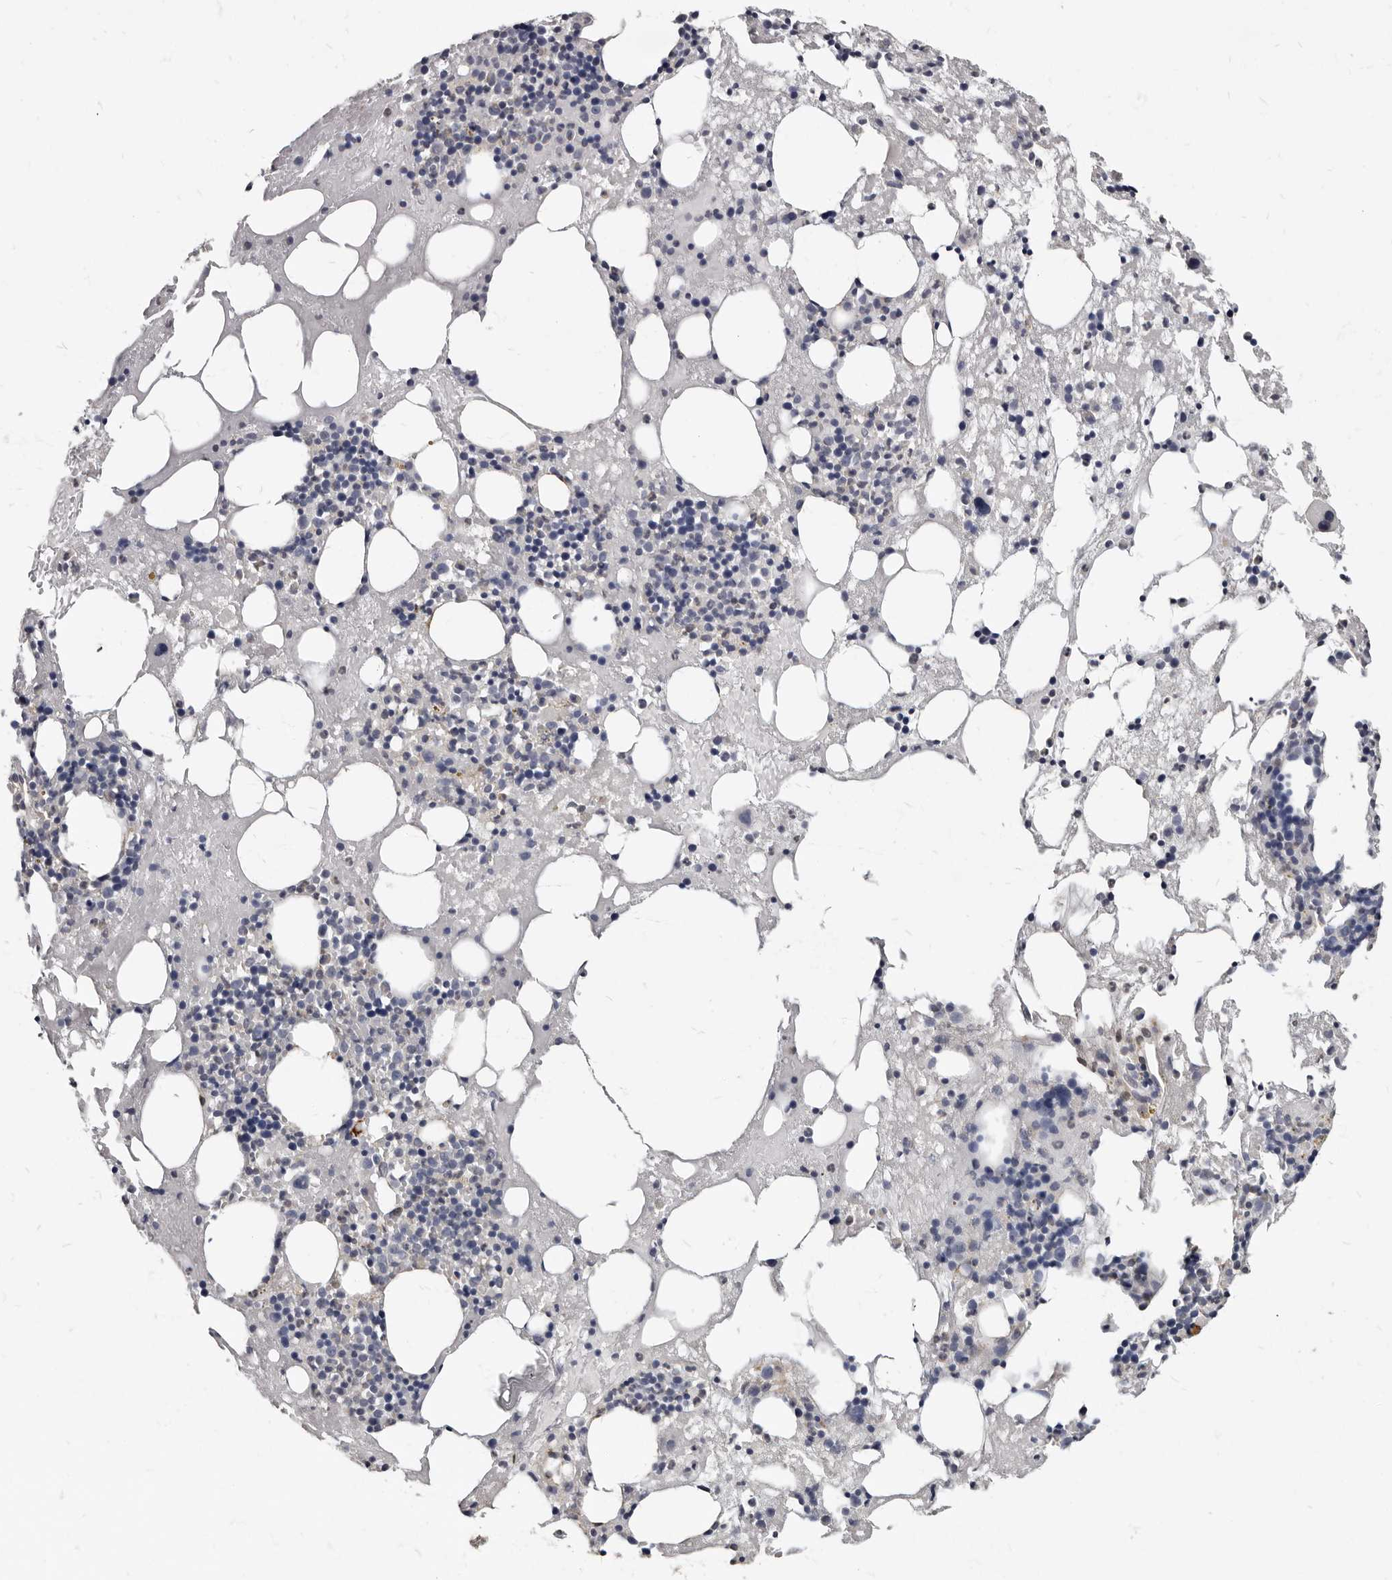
{"staining": {"intensity": "negative", "quantity": "none", "location": "none"}, "tissue": "bone marrow", "cell_type": "Hematopoietic cells", "image_type": "normal", "snomed": [{"axis": "morphology", "description": "Normal tissue, NOS"}, {"axis": "topography", "description": "Bone marrow"}], "caption": "This is an IHC histopathology image of benign bone marrow. There is no positivity in hematopoietic cells.", "gene": "MRGPRF", "patient": {"sex": "male", "age": 48}}